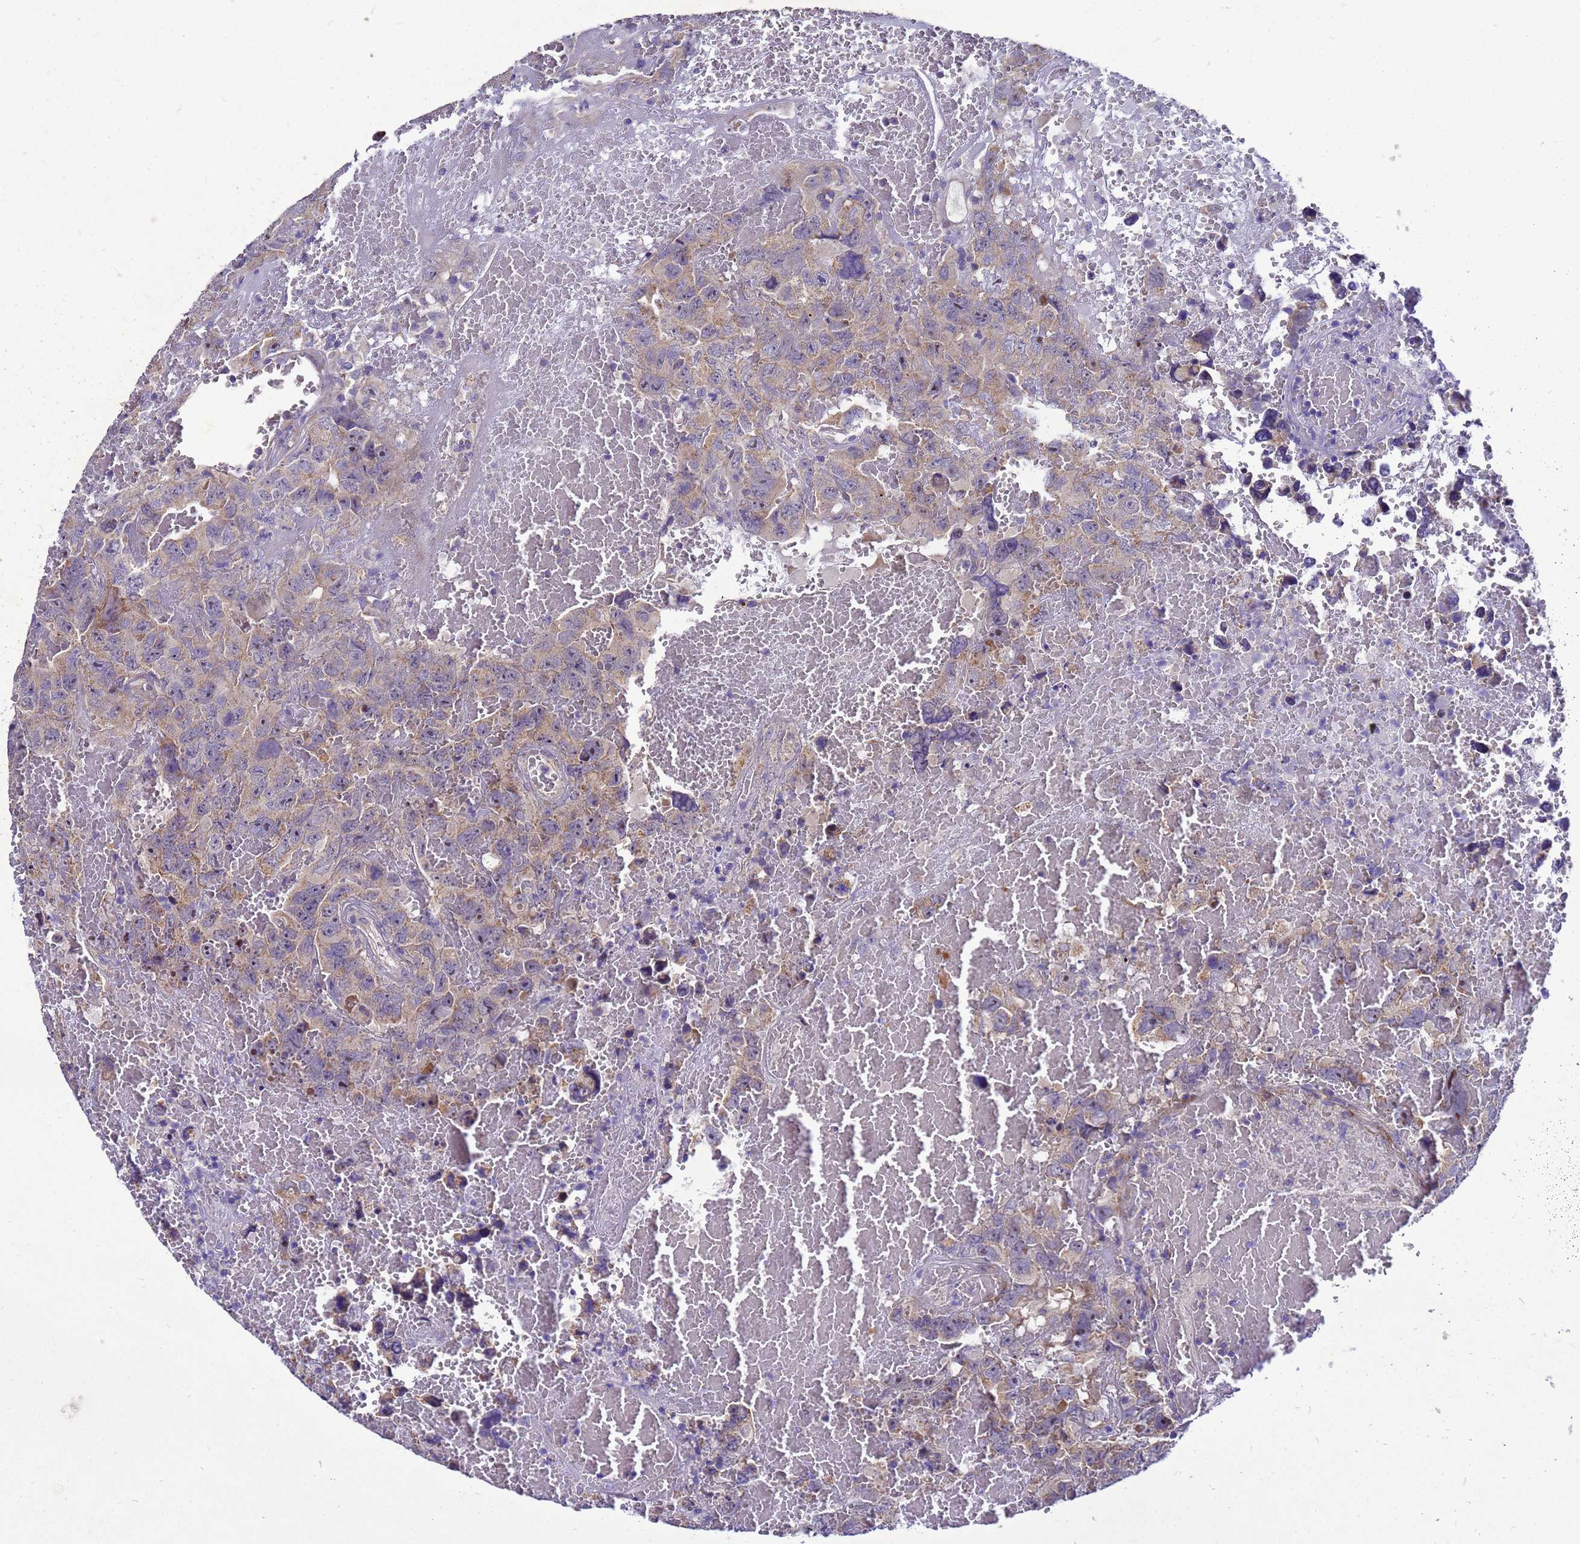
{"staining": {"intensity": "weak", "quantity": "25%-75%", "location": "cytoplasmic/membranous"}, "tissue": "testis cancer", "cell_type": "Tumor cells", "image_type": "cancer", "snomed": [{"axis": "morphology", "description": "Carcinoma, Embryonal, NOS"}, {"axis": "topography", "description": "Testis"}], "caption": "Human testis cancer stained with a protein marker displays weak staining in tumor cells.", "gene": "POP7", "patient": {"sex": "male", "age": 45}}